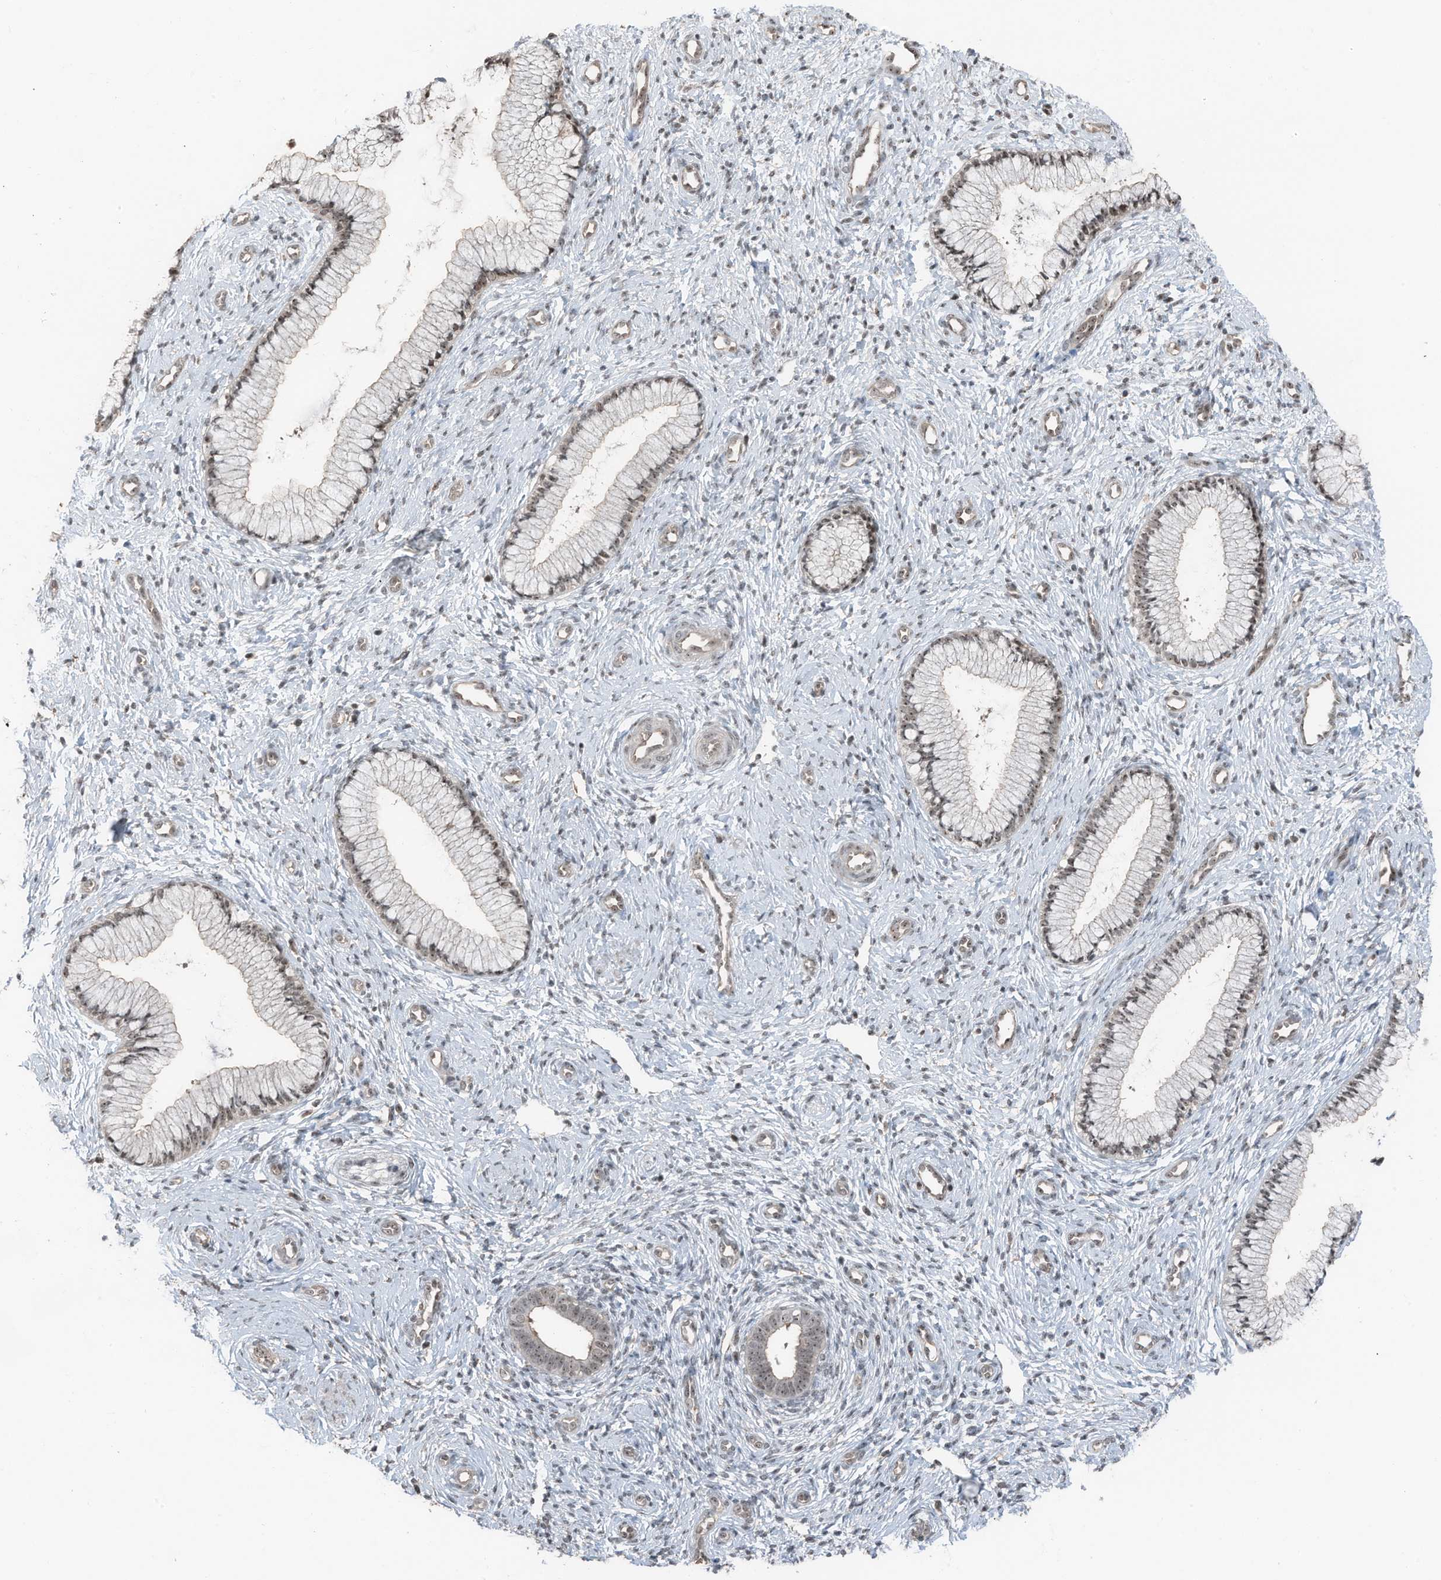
{"staining": {"intensity": "moderate", "quantity": "25%-75%", "location": "nuclear"}, "tissue": "cervix", "cell_type": "Glandular cells", "image_type": "normal", "snomed": [{"axis": "morphology", "description": "Normal tissue, NOS"}, {"axis": "topography", "description": "Cervix"}], "caption": "A medium amount of moderate nuclear positivity is seen in approximately 25%-75% of glandular cells in benign cervix. The staining was performed using DAB, with brown indicating positive protein expression. Nuclei are stained blue with hematoxylin.", "gene": "UTP3", "patient": {"sex": "female", "age": 27}}